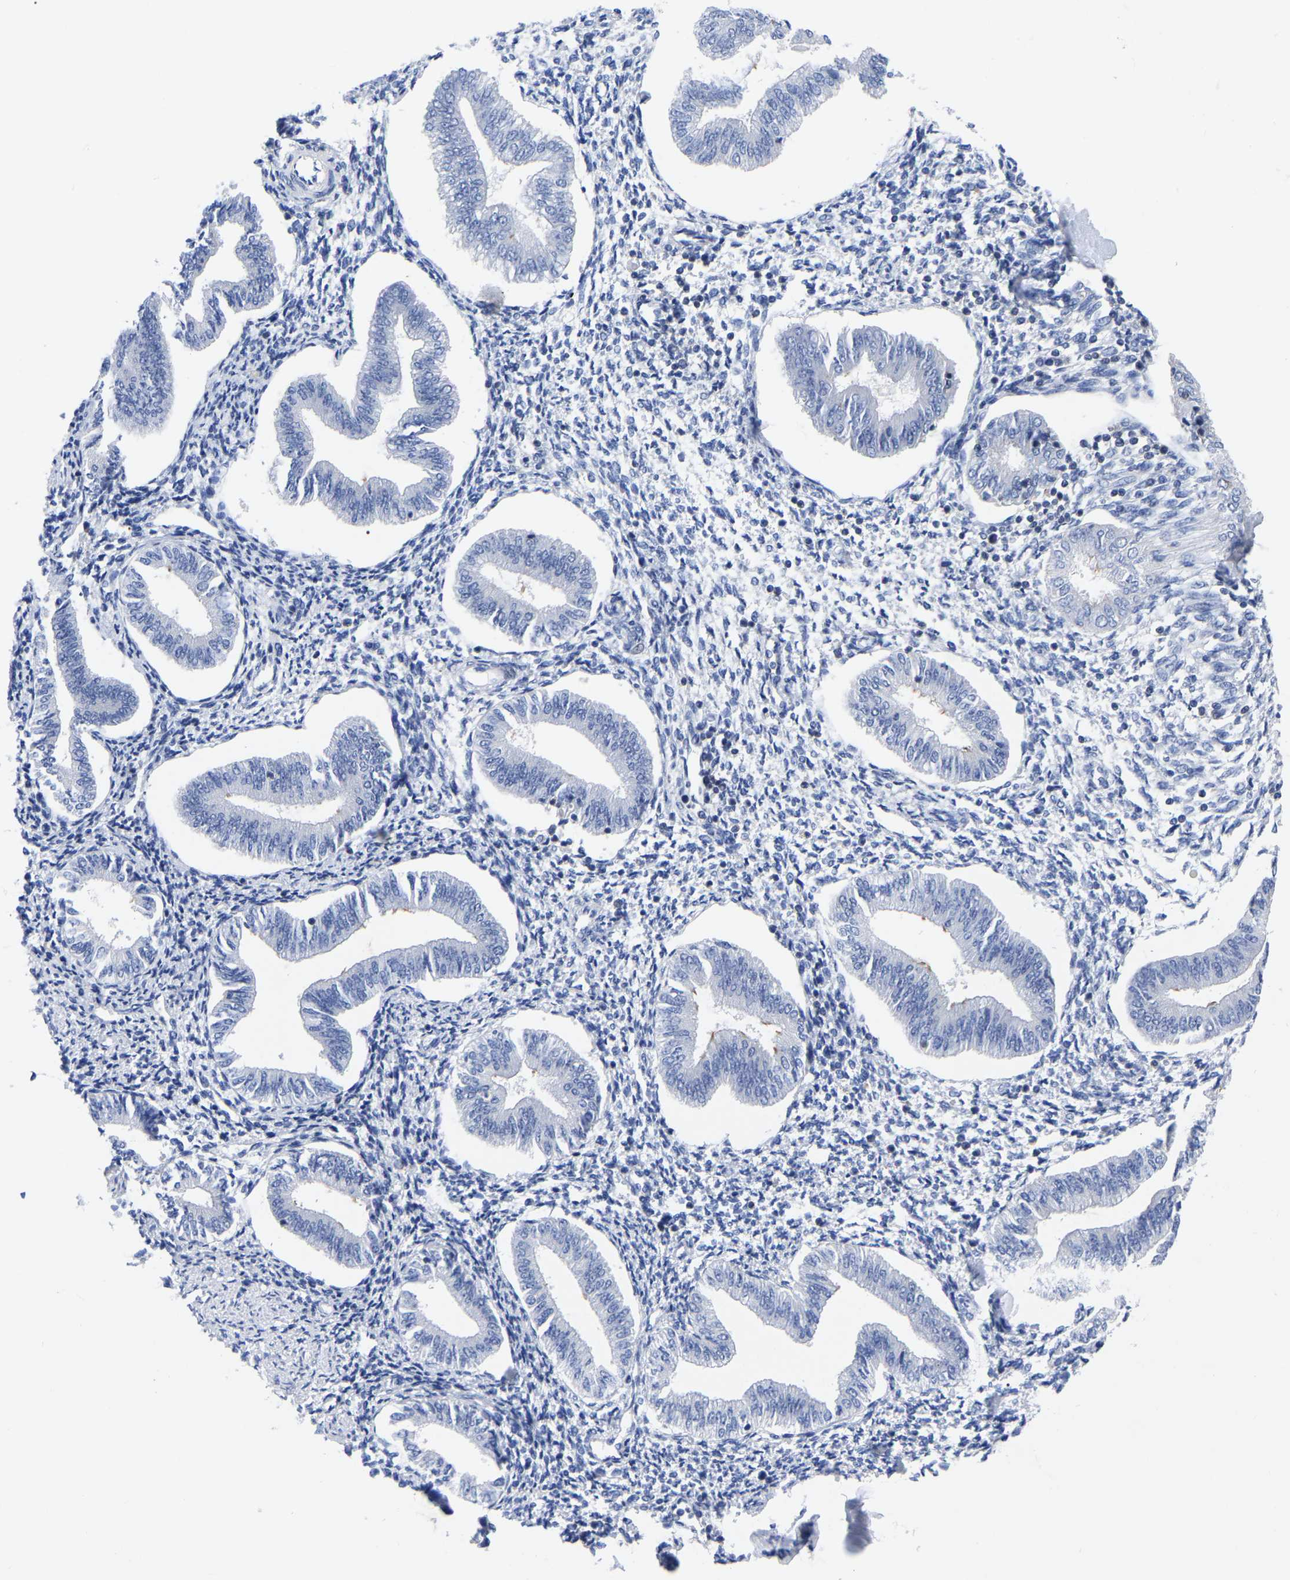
{"staining": {"intensity": "negative", "quantity": "none", "location": "none"}, "tissue": "endometrium", "cell_type": "Cells in endometrial stroma", "image_type": "normal", "snomed": [{"axis": "morphology", "description": "Normal tissue, NOS"}, {"axis": "topography", "description": "Endometrium"}], "caption": "High power microscopy photomicrograph of an IHC micrograph of normal endometrium, revealing no significant expression in cells in endometrial stroma. Brightfield microscopy of immunohistochemistry stained with DAB (3,3'-diaminobenzidine) (brown) and hematoxylin (blue), captured at high magnification.", "gene": "PTPN7", "patient": {"sex": "female", "age": 50}}